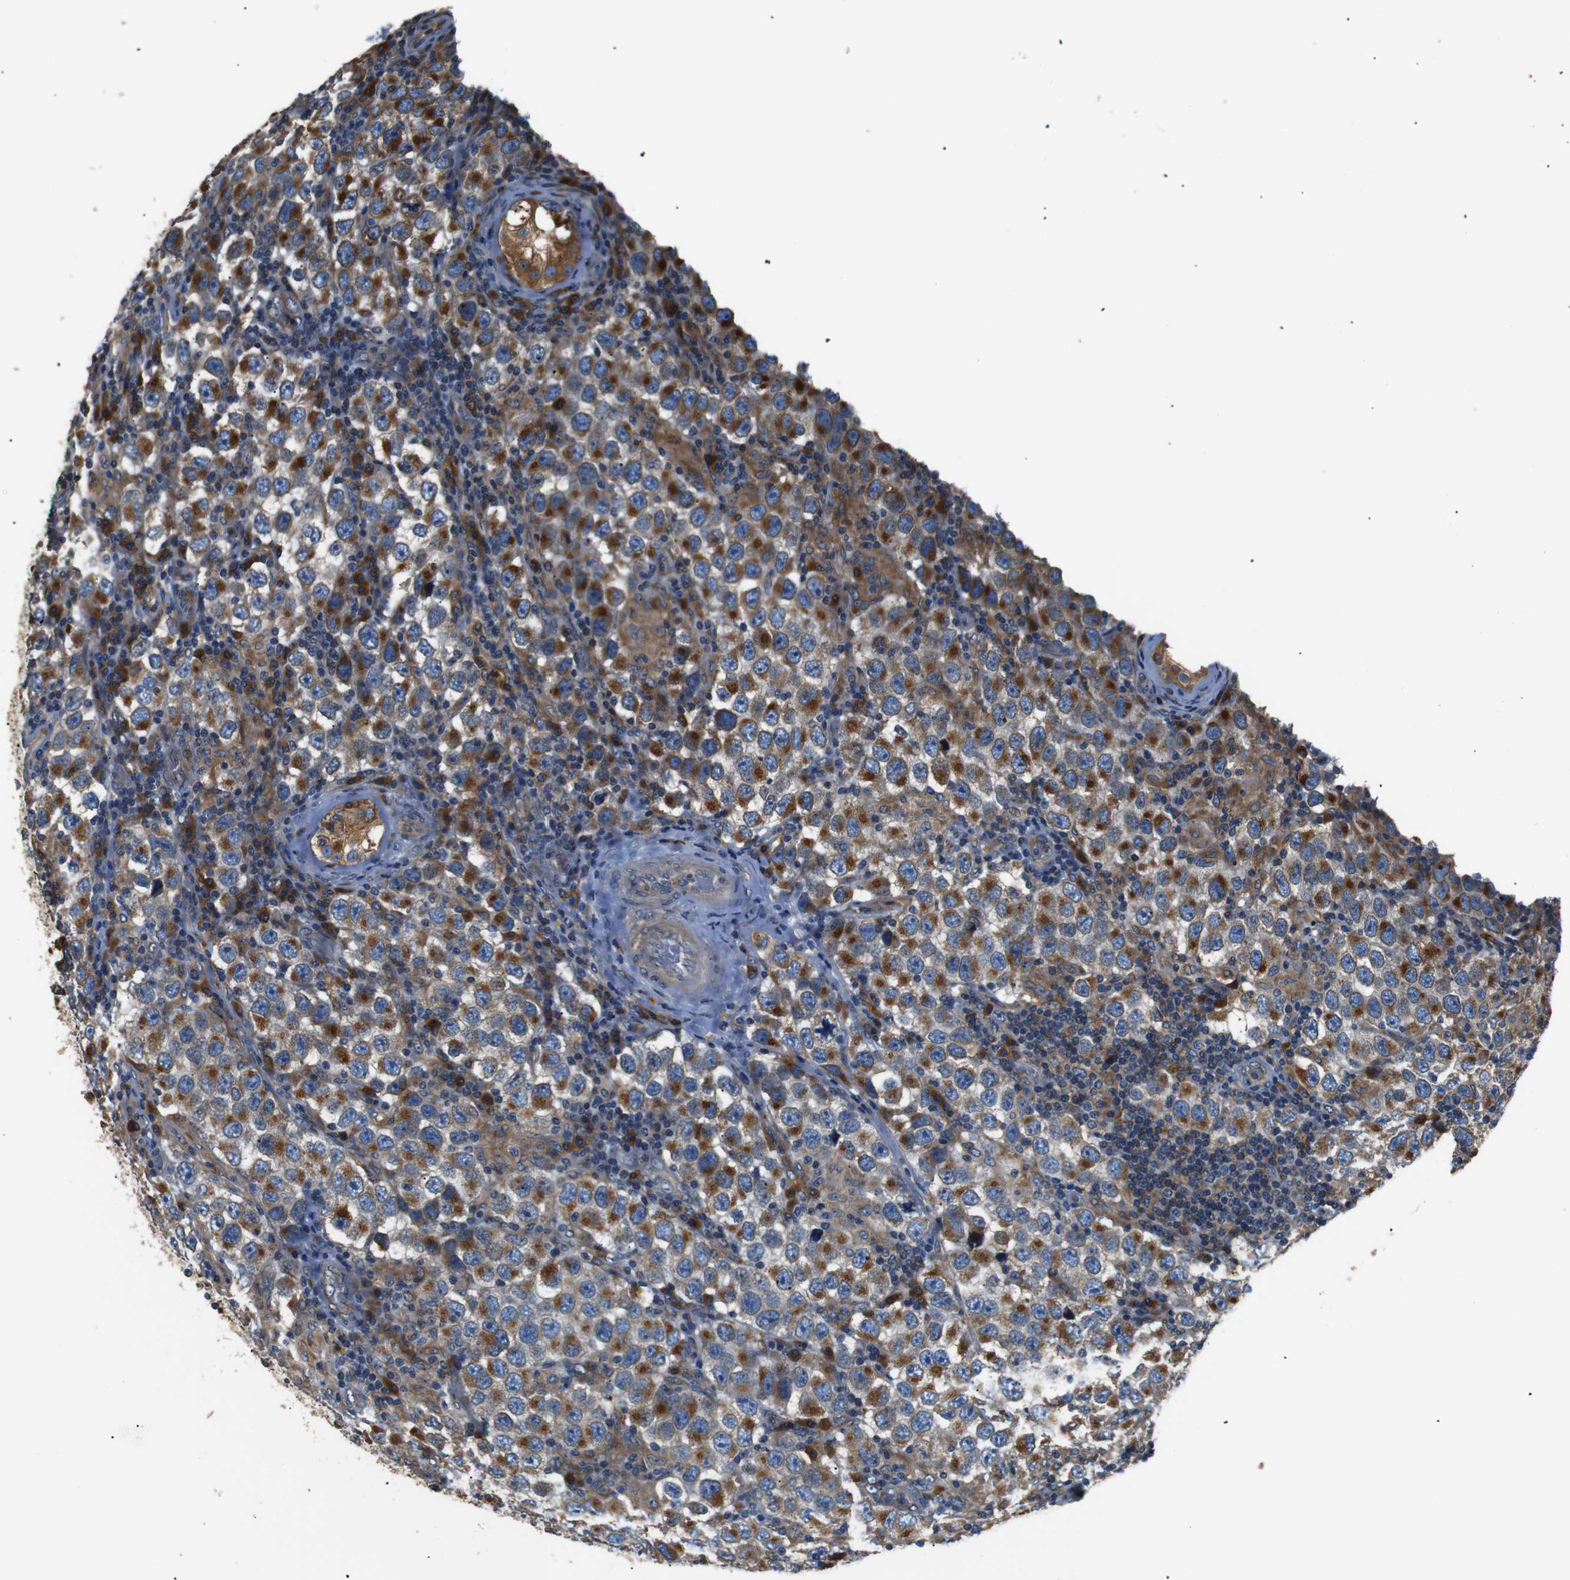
{"staining": {"intensity": "moderate", "quantity": ">75%", "location": "cytoplasmic/membranous"}, "tissue": "testis cancer", "cell_type": "Tumor cells", "image_type": "cancer", "snomed": [{"axis": "morphology", "description": "Carcinoma, Embryonal, NOS"}, {"axis": "topography", "description": "Testis"}], "caption": "A high-resolution photomicrograph shows immunohistochemistry (IHC) staining of embryonal carcinoma (testis), which demonstrates moderate cytoplasmic/membranous staining in approximately >75% of tumor cells.", "gene": "TMED2", "patient": {"sex": "male", "age": 21}}